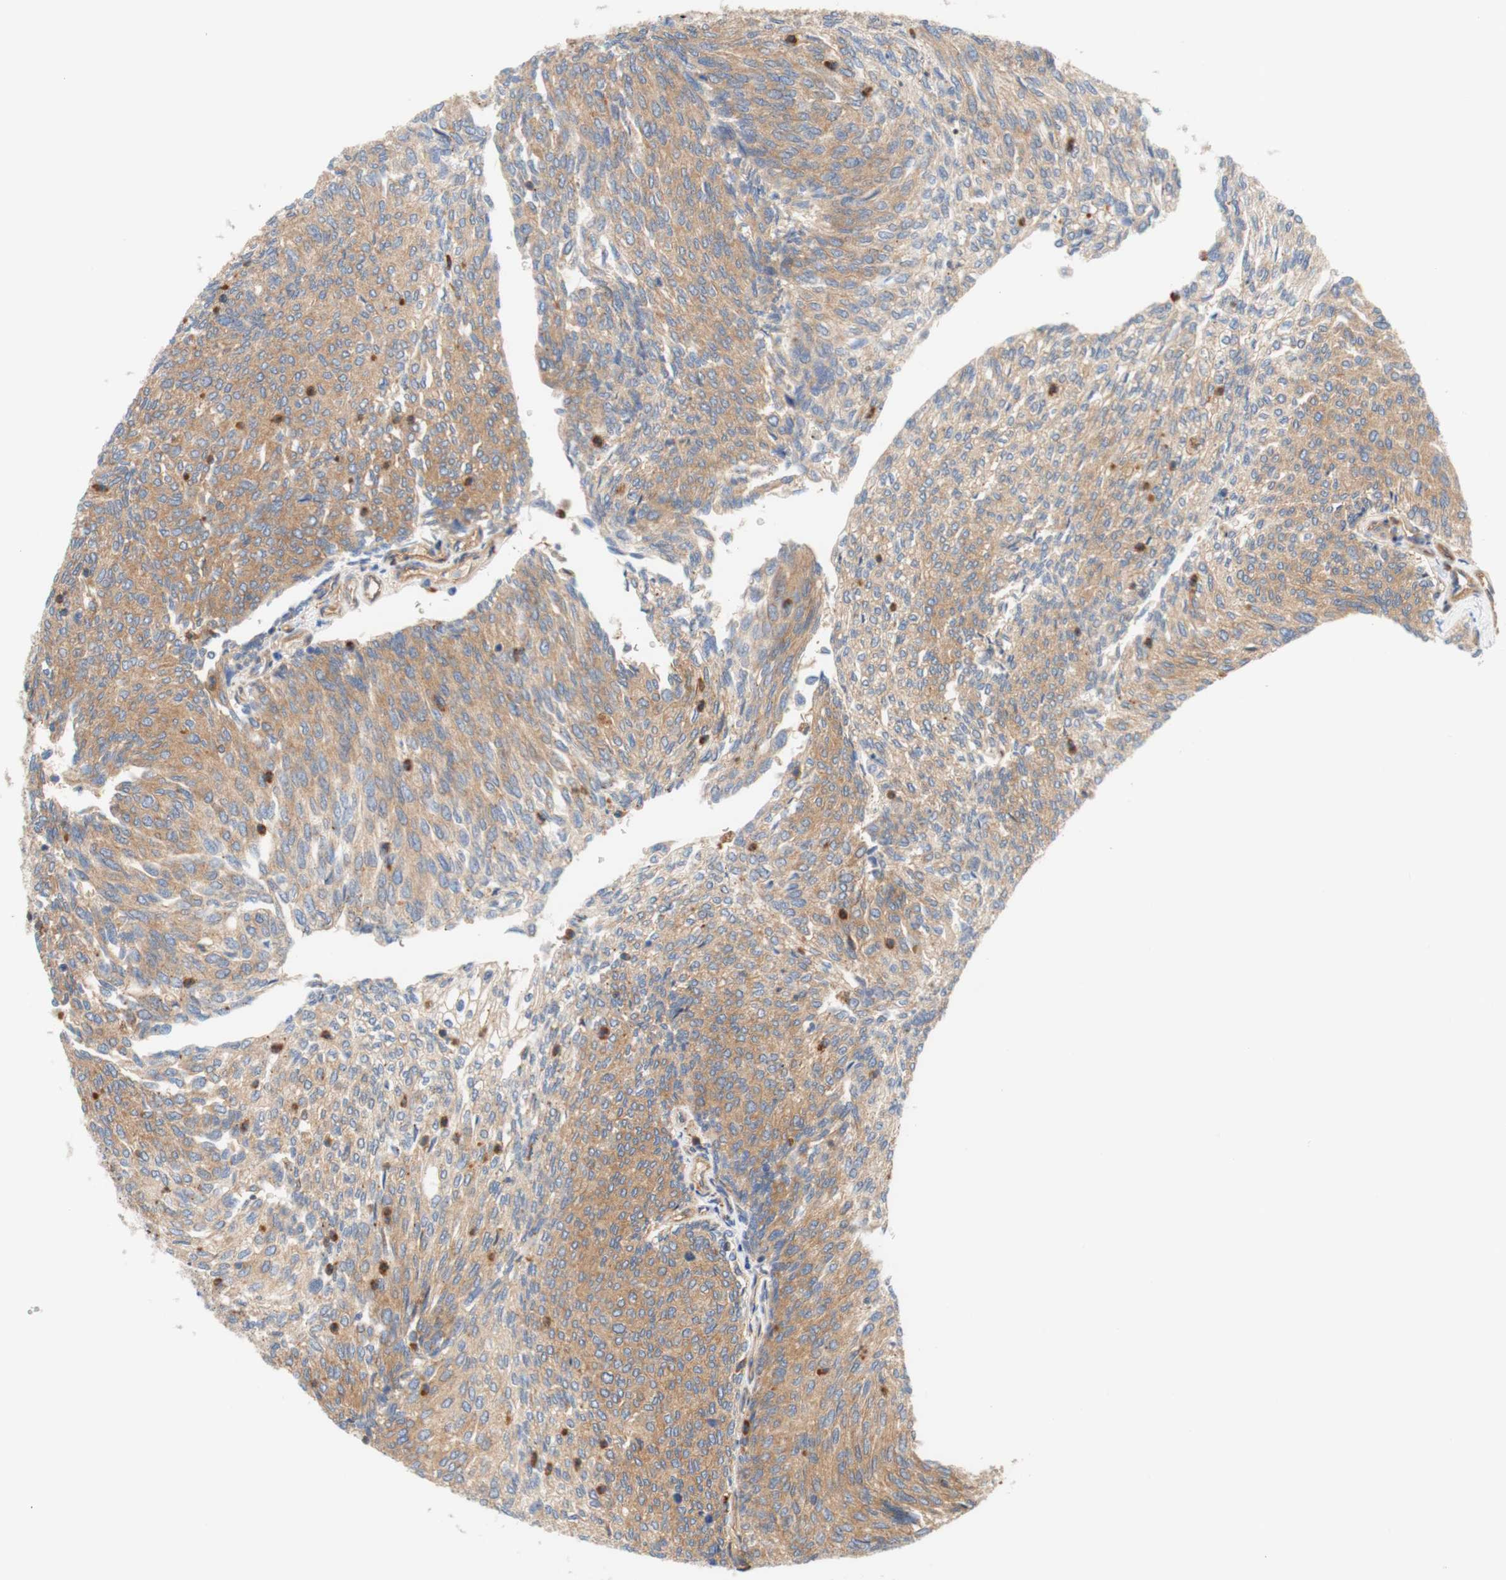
{"staining": {"intensity": "weak", "quantity": "25%-75%", "location": "cytoplasmic/membranous"}, "tissue": "urothelial cancer", "cell_type": "Tumor cells", "image_type": "cancer", "snomed": [{"axis": "morphology", "description": "Urothelial carcinoma, Low grade"}, {"axis": "topography", "description": "Urinary bladder"}], "caption": "Immunohistochemistry (DAB (3,3'-diaminobenzidine)) staining of human urothelial cancer demonstrates weak cytoplasmic/membranous protein staining in about 25%-75% of tumor cells.", "gene": "STOM", "patient": {"sex": "female", "age": 79}}